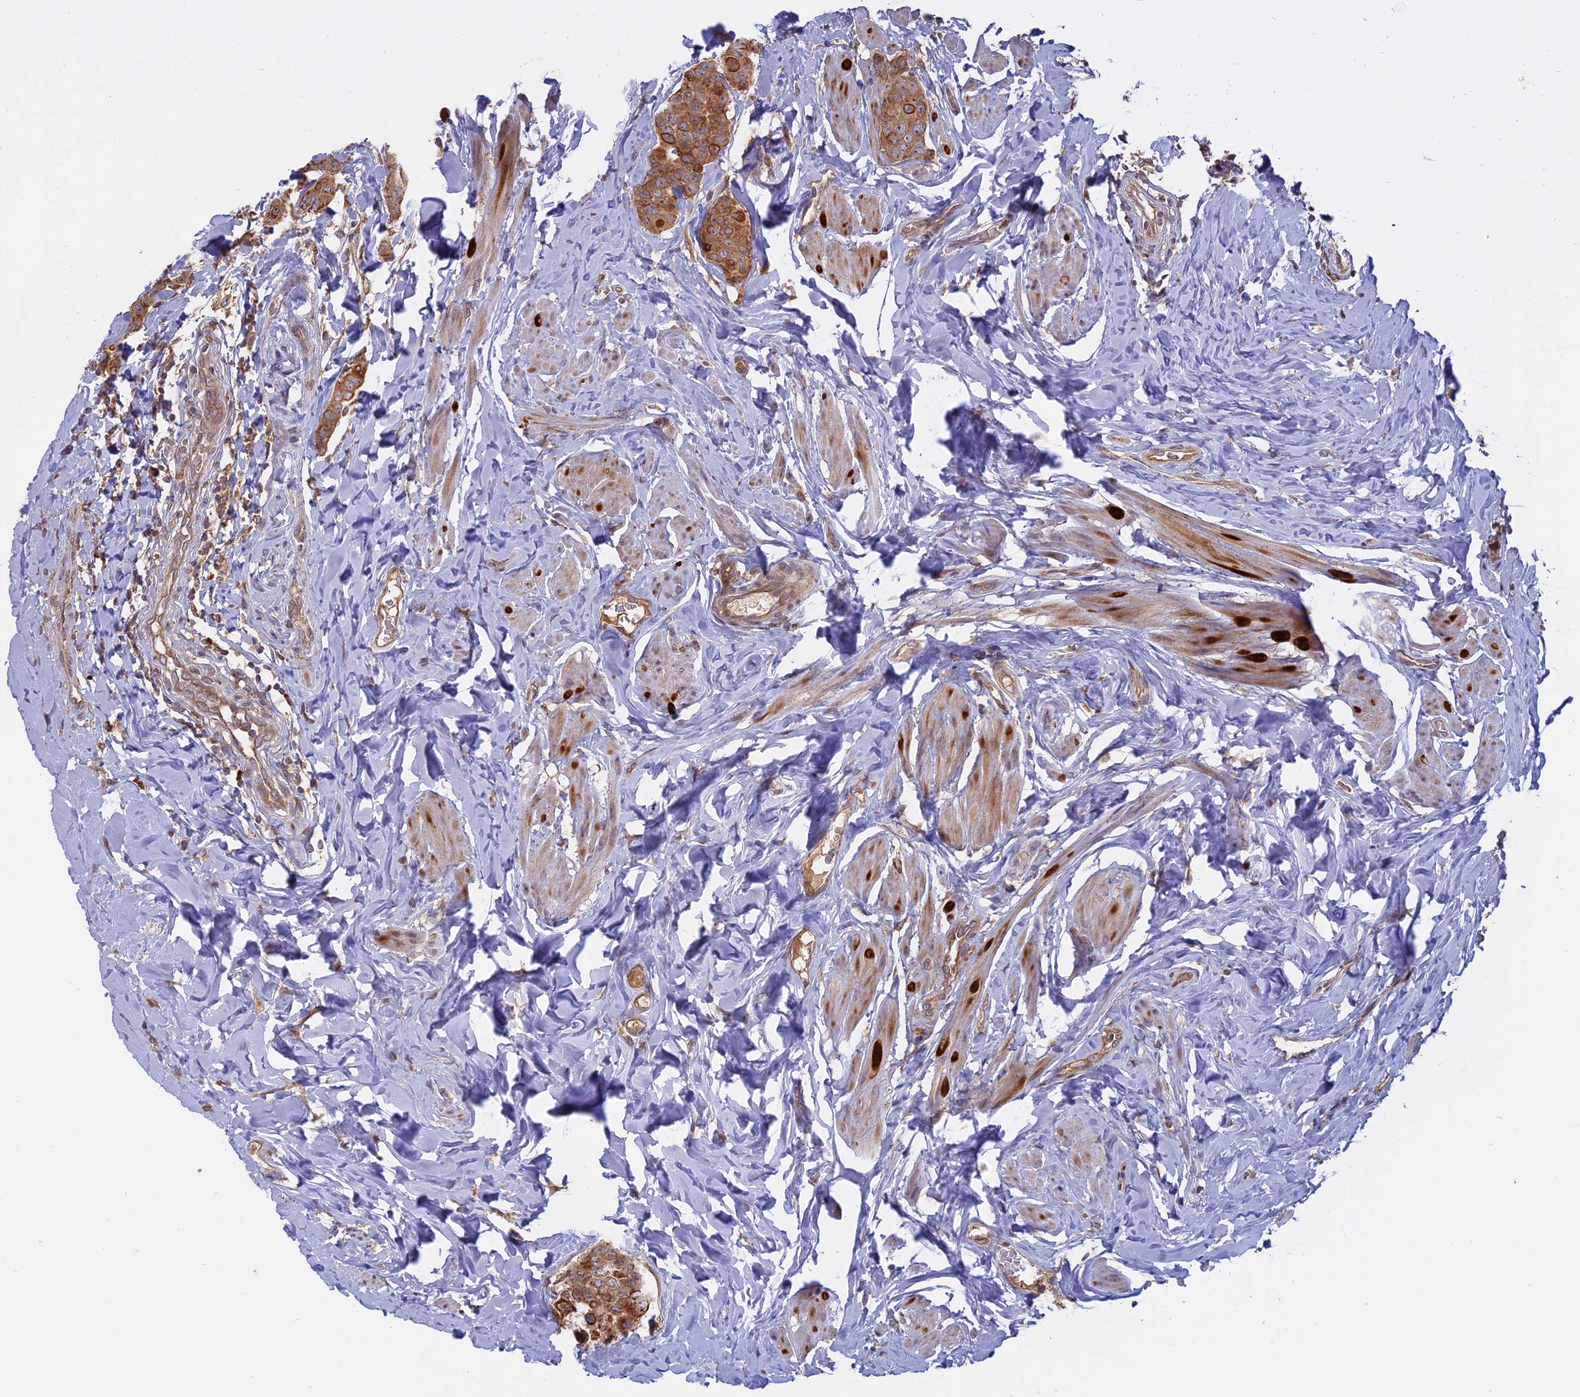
{"staining": {"intensity": "moderate", "quantity": ">75%", "location": "cytoplasmic/membranous"}, "tissue": "breast cancer", "cell_type": "Tumor cells", "image_type": "cancer", "snomed": [{"axis": "morphology", "description": "Duct carcinoma"}, {"axis": "topography", "description": "Breast"}], "caption": "Immunohistochemistry (IHC) image of neoplastic tissue: human intraductal carcinoma (breast) stained using IHC displays medium levels of moderate protein expression localized specifically in the cytoplasmic/membranous of tumor cells, appearing as a cytoplasmic/membranous brown color.", "gene": "TMEM208", "patient": {"sex": "female", "age": 40}}